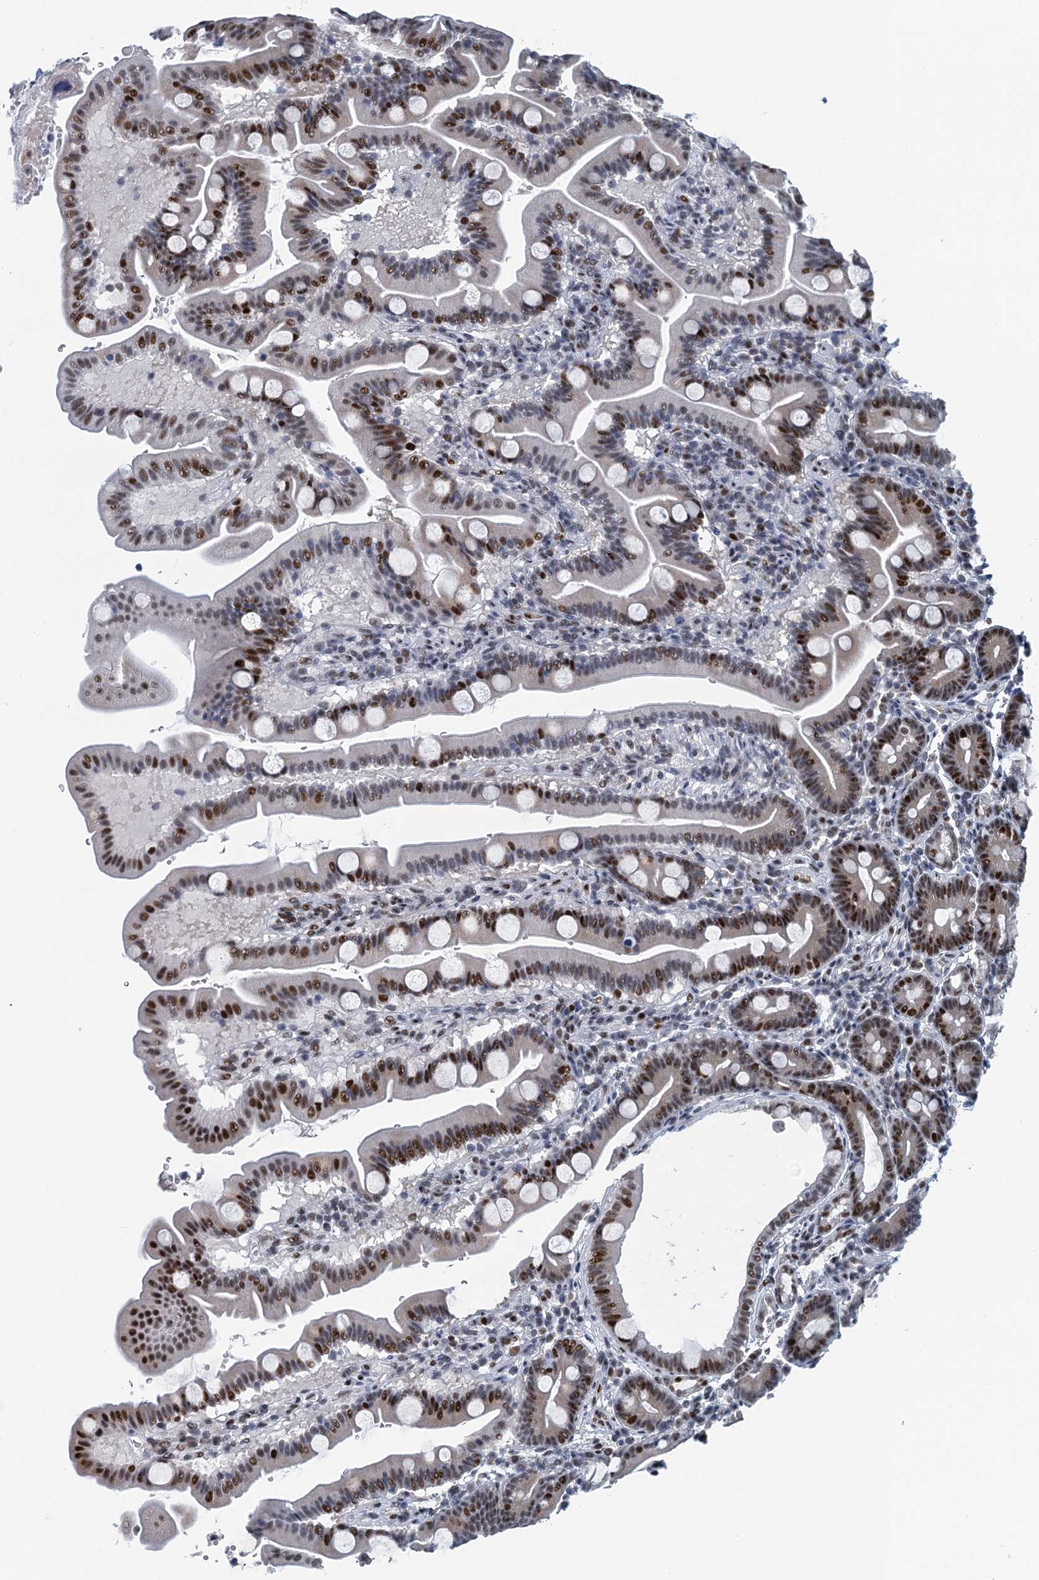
{"staining": {"intensity": "moderate", "quantity": "25%-75%", "location": "nuclear"}, "tissue": "duodenum", "cell_type": "Glandular cells", "image_type": "normal", "snomed": [{"axis": "morphology", "description": "Normal tissue, NOS"}, {"axis": "topography", "description": "Duodenum"}], "caption": "A histopathology image showing moderate nuclear positivity in about 25%-75% of glandular cells in benign duodenum, as visualized by brown immunohistochemical staining.", "gene": "TTLL9", "patient": {"sex": "male", "age": 54}}